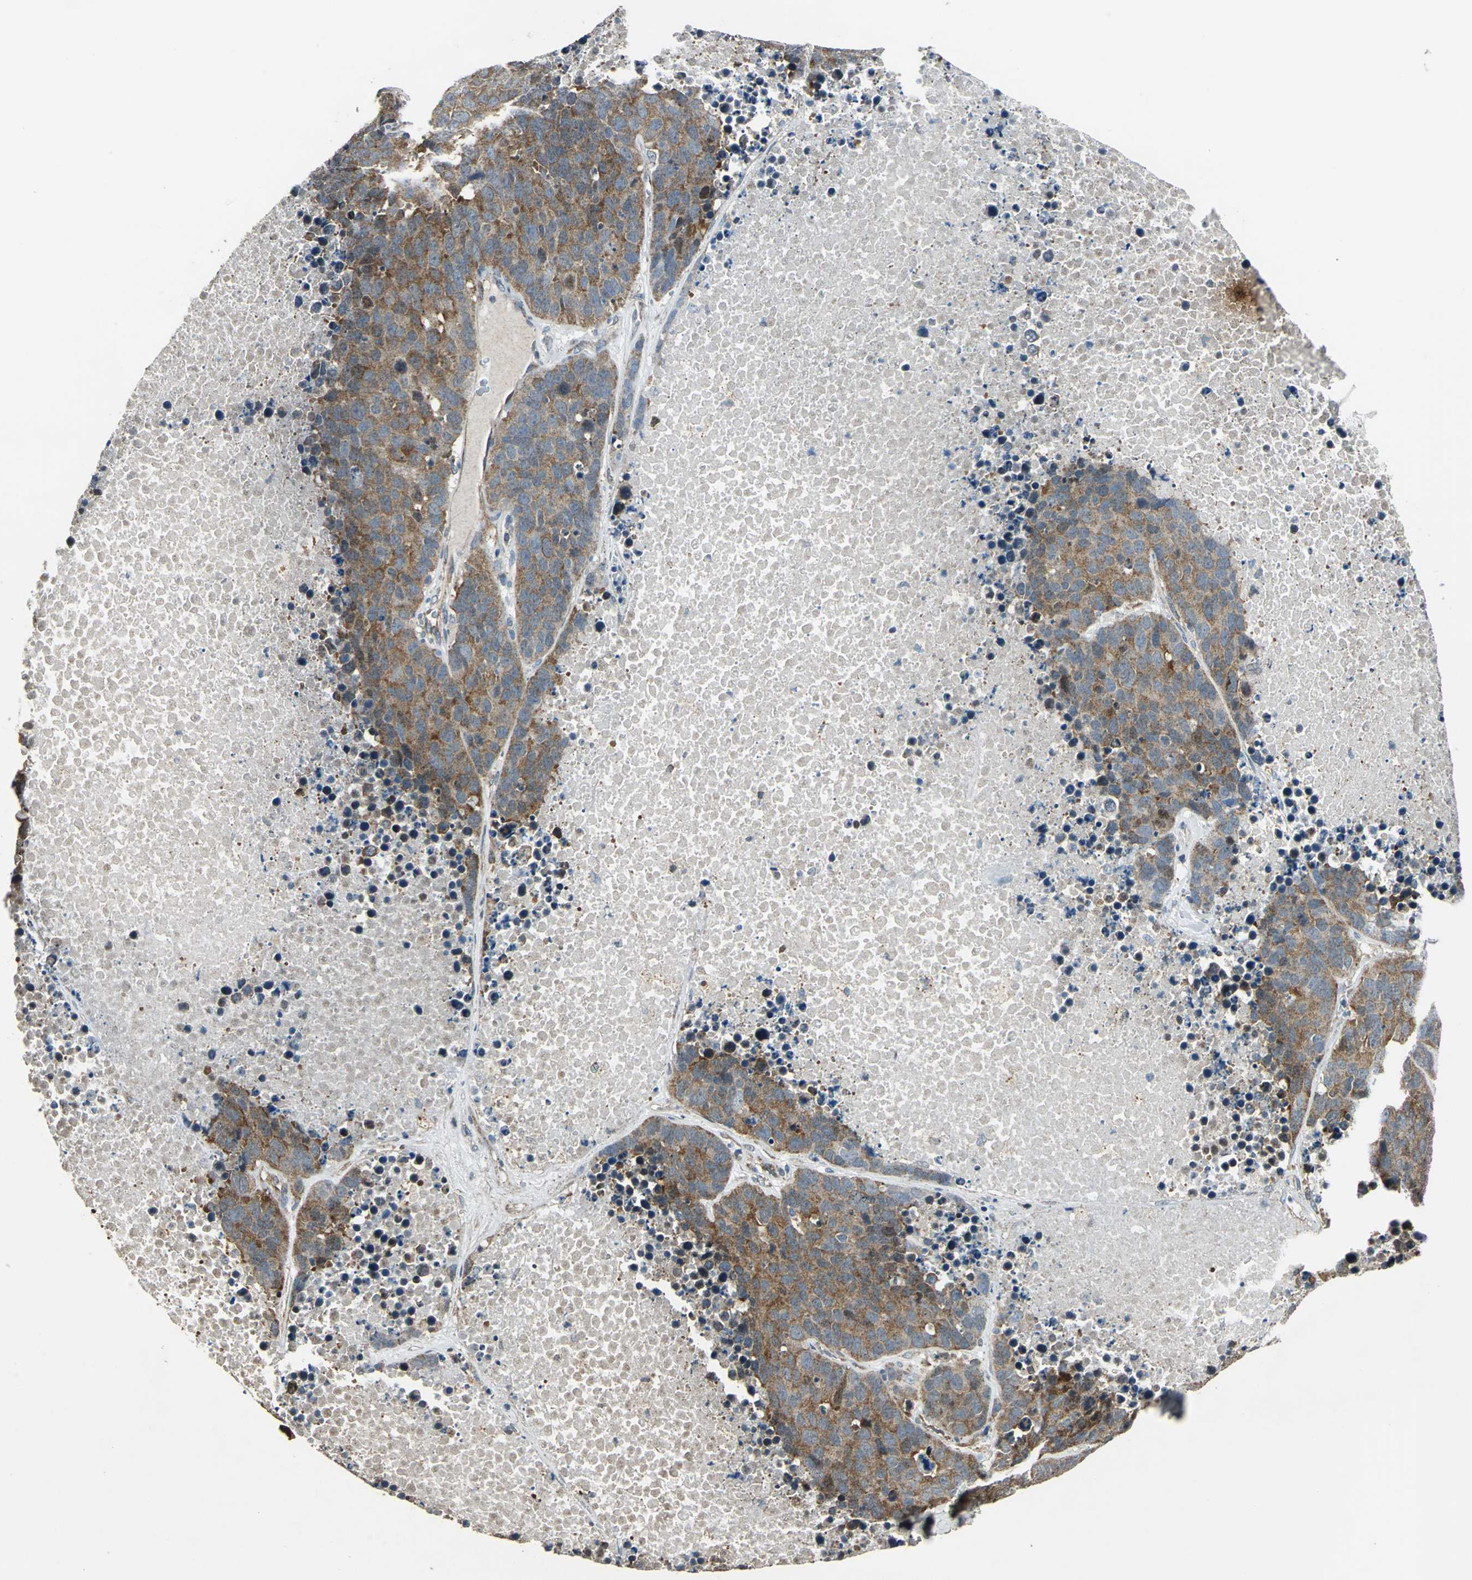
{"staining": {"intensity": "strong", "quantity": ">75%", "location": "cytoplasmic/membranous"}, "tissue": "carcinoid", "cell_type": "Tumor cells", "image_type": "cancer", "snomed": [{"axis": "morphology", "description": "Carcinoid, malignant, NOS"}, {"axis": "topography", "description": "Lung"}], "caption": "Immunohistochemistry (IHC) image of neoplastic tissue: human carcinoid stained using immunohistochemistry exhibits high levels of strong protein expression localized specifically in the cytoplasmic/membranous of tumor cells, appearing as a cytoplasmic/membranous brown color.", "gene": "DNAJB4", "patient": {"sex": "male", "age": 60}}